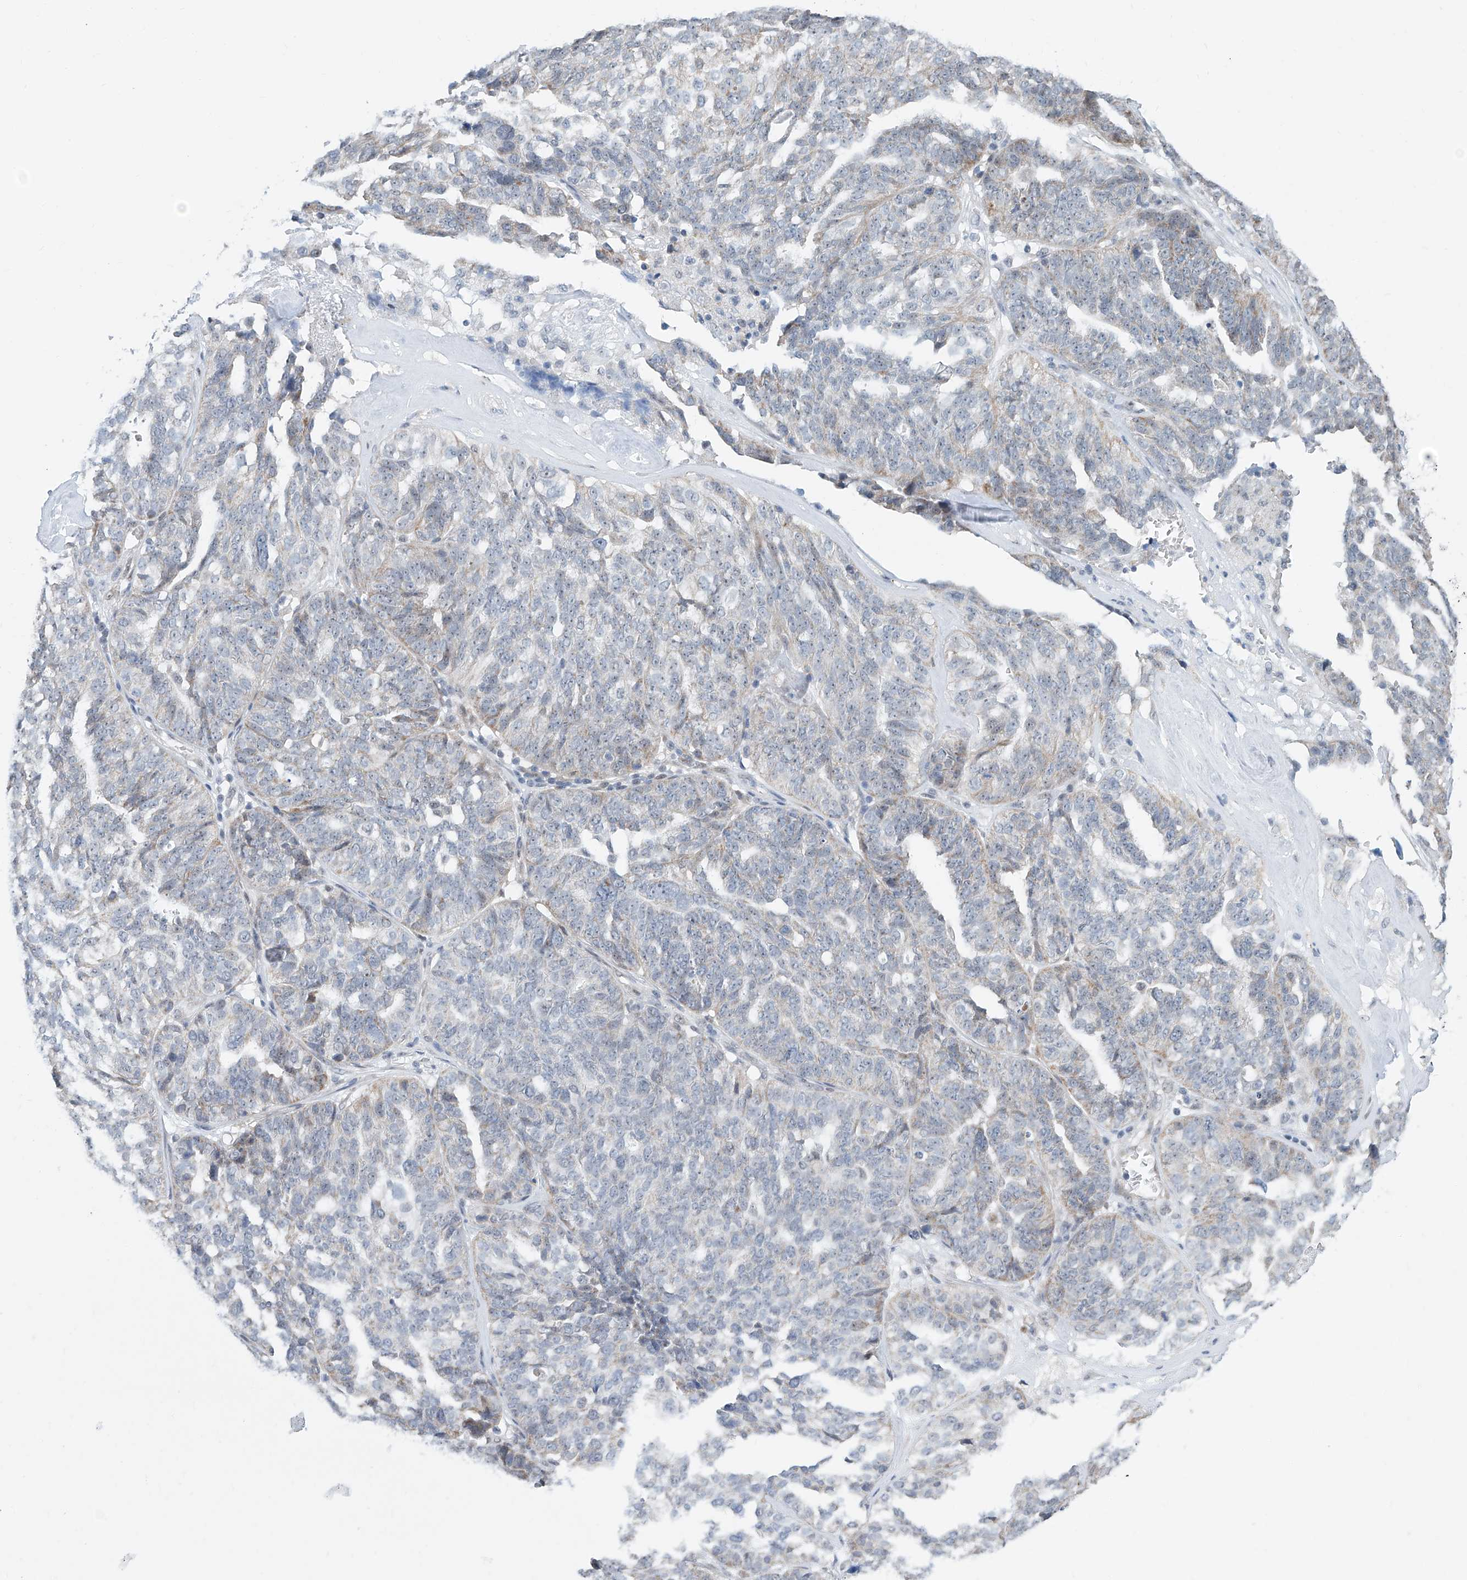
{"staining": {"intensity": "weak", "quantity": "<25%", "location": "cytoplasmic/membranous,nuclear"}, "tissue": "ovarian cancer", "cell_type": "Tumor cells", "image_type": "cancer", "snomed": [{"axis": "morphology", "description": "Cystadenocarcinoma, serous, NOS"}, {"axis": "topography", "description": "Ovary"}], "caption": "Tumor cells show no significant protein expression in serous cystadenocarcinoma (ovarian).", "gene": "SDE2", "patient": {"sex": "female", "age": 59}}